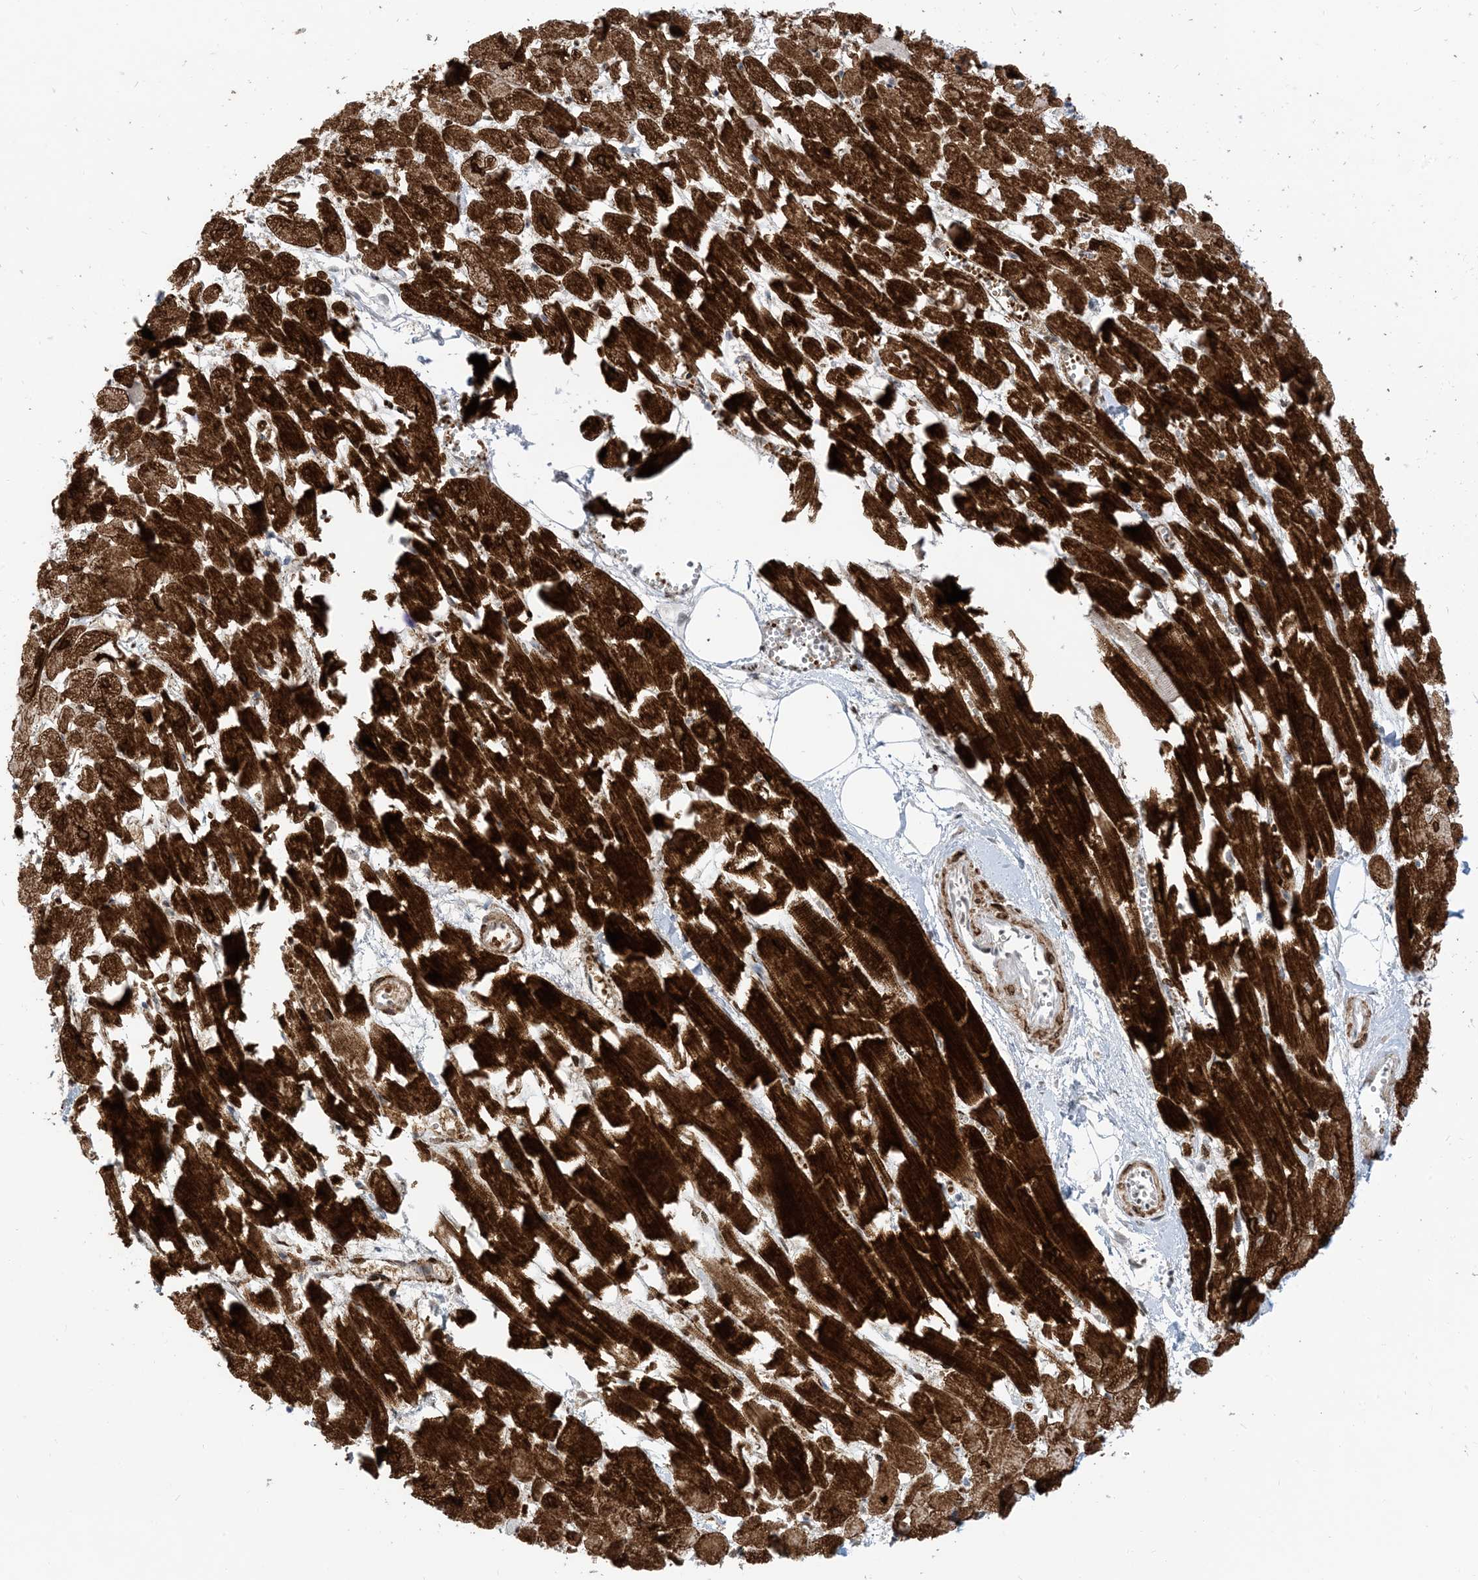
{"staining": {"intensity": "strong", "quantity": ">75%", "location": "cytoplasmic/membranous"}, "tissue": "heart muscle", "cell_type": "Cardiomyocytes", "image_type": "normal", "snomed": [{"axis": "morphology", "description": "Normal tissue, NOS"}, {"axis": "topography", "description": "Heart"}], "caption": "Immunohistochemical staining of normal heart muscle demonstrates >75% levels of strong cytoplasmic/membranous protein staining in about >75% of cardiomyocytes. The protein of interest is stained brown, and the nuclei are stained in blue (DAB IHC with brightfield microscopy, high magnification).", "gene": "RIN1", "patient": {"sex": "female", "age": 64}}